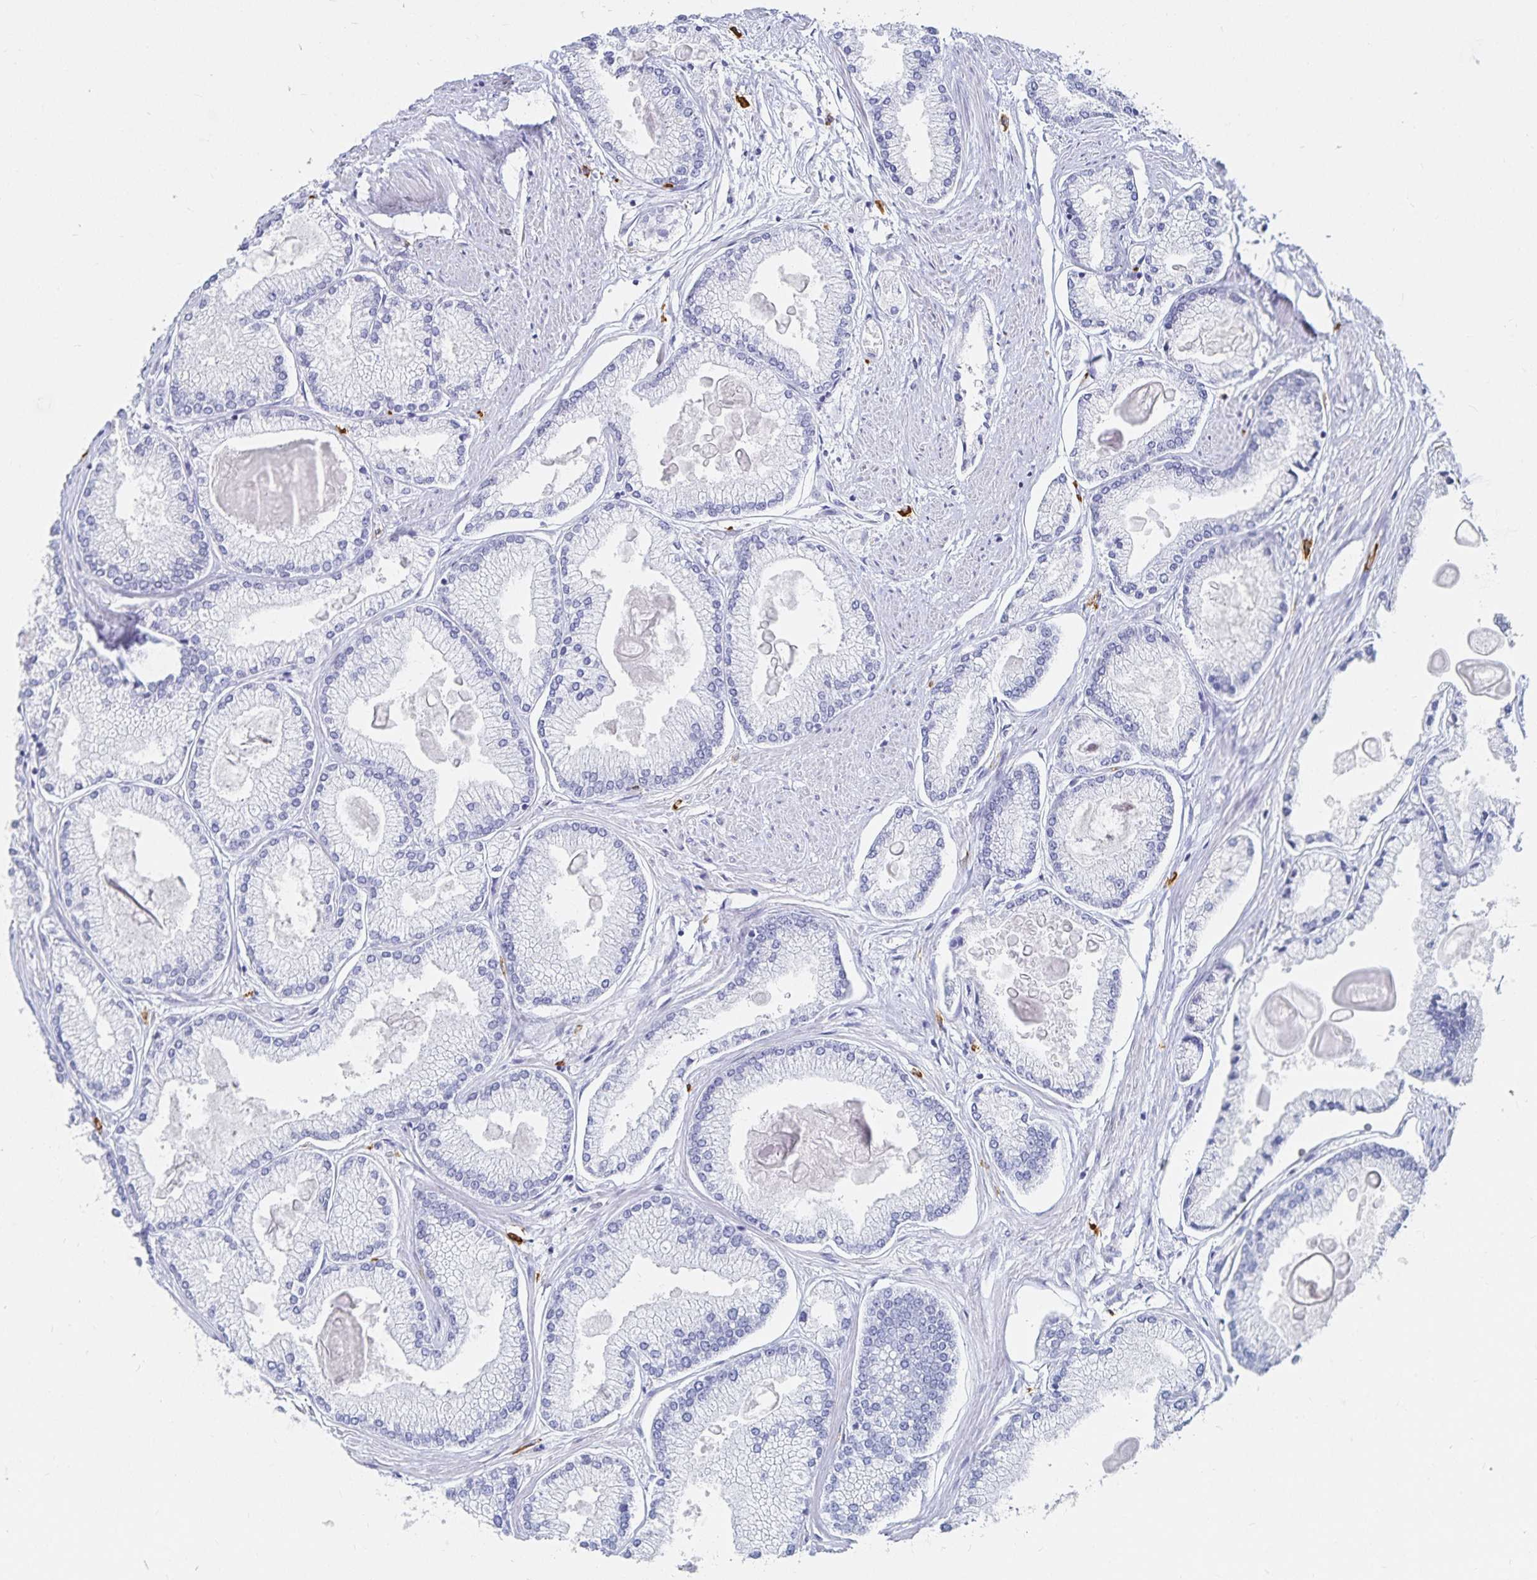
{"staining": {"intensity": "negative", "quantity": "none", "location": "none"}, "tissue": "prostate cancer", "cell_type": "Tumor cells", "image_type": "cancer", "snomed": [{"axis": "morphology", "description": "Adenocarcinoma, High grade"}, {"axis": "topography", "description": "Prostate"}], "caption": "High magnification brightfield microscopy of high-grade adenocarcinoma (prostate) stained with DAB (3,3'-diaminobenzidine) (brown) and counterstained with hematoxylin (blue): tumor cells show no significant staining.", "gene": "TNIP1", "patient": {"sex": "male", "age": 68}}